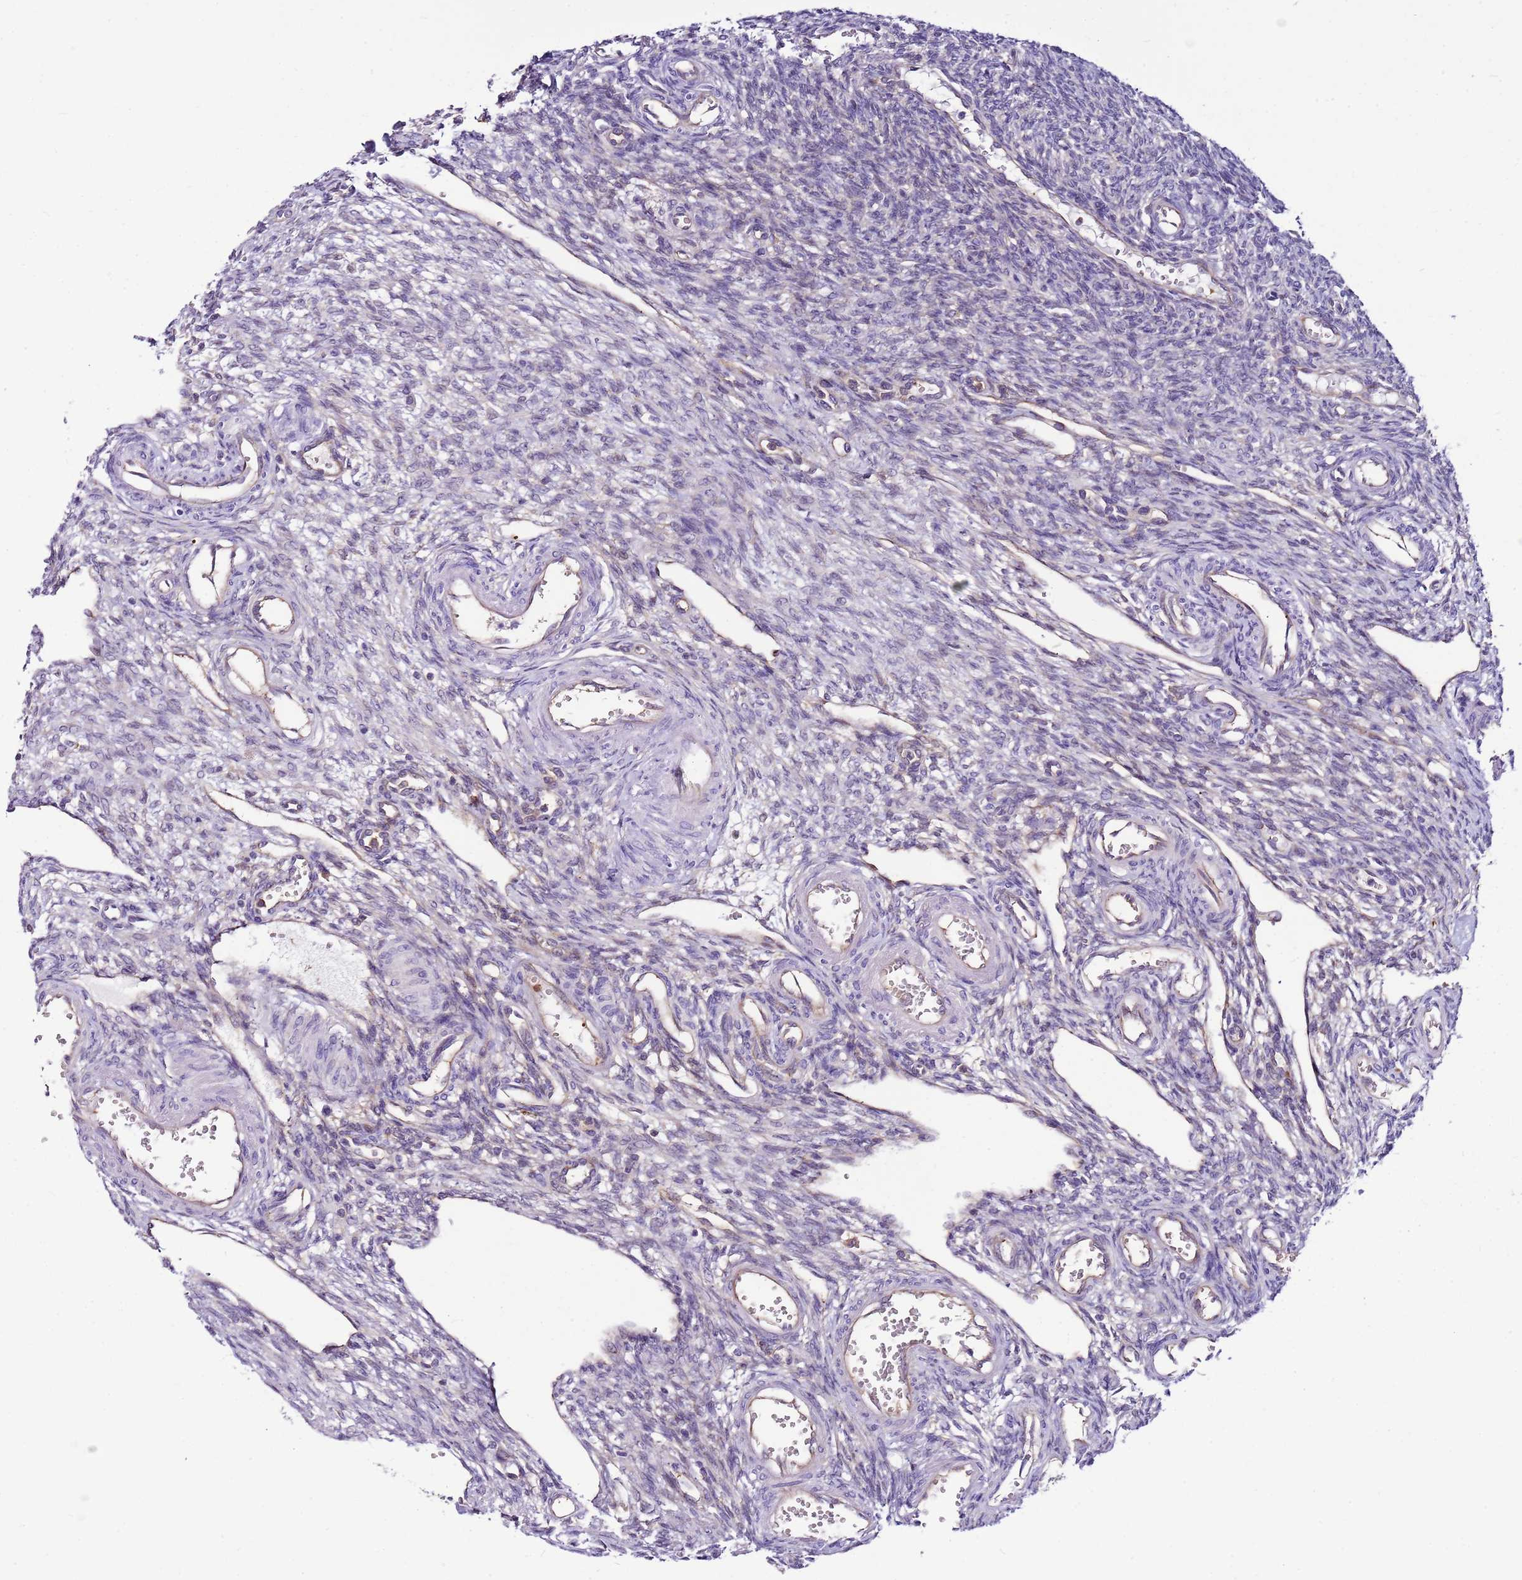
{"staining": {"intensity": "strong", "quantity": "<25%", "location": "cytoplasmic/membranous"}, "tissue": "ovary", "cell_type": "Follicle cells", "image_type": "normal", "snomed": [{"axis": "morphology", "description": "Normal tissue, NOS"}, {"axis": "morphology", "description": "Cyst, NOS"}, {"axis": "topography", "description": "Ovary"}], "caption": "Protein expression analysis of unremarkable ovary reveals strong cytoplasmic/membranous positivity in approximately <25% of follicle cells.", "gene": "ATXN2L", "patient": {"sex": "female", "age": 33}}